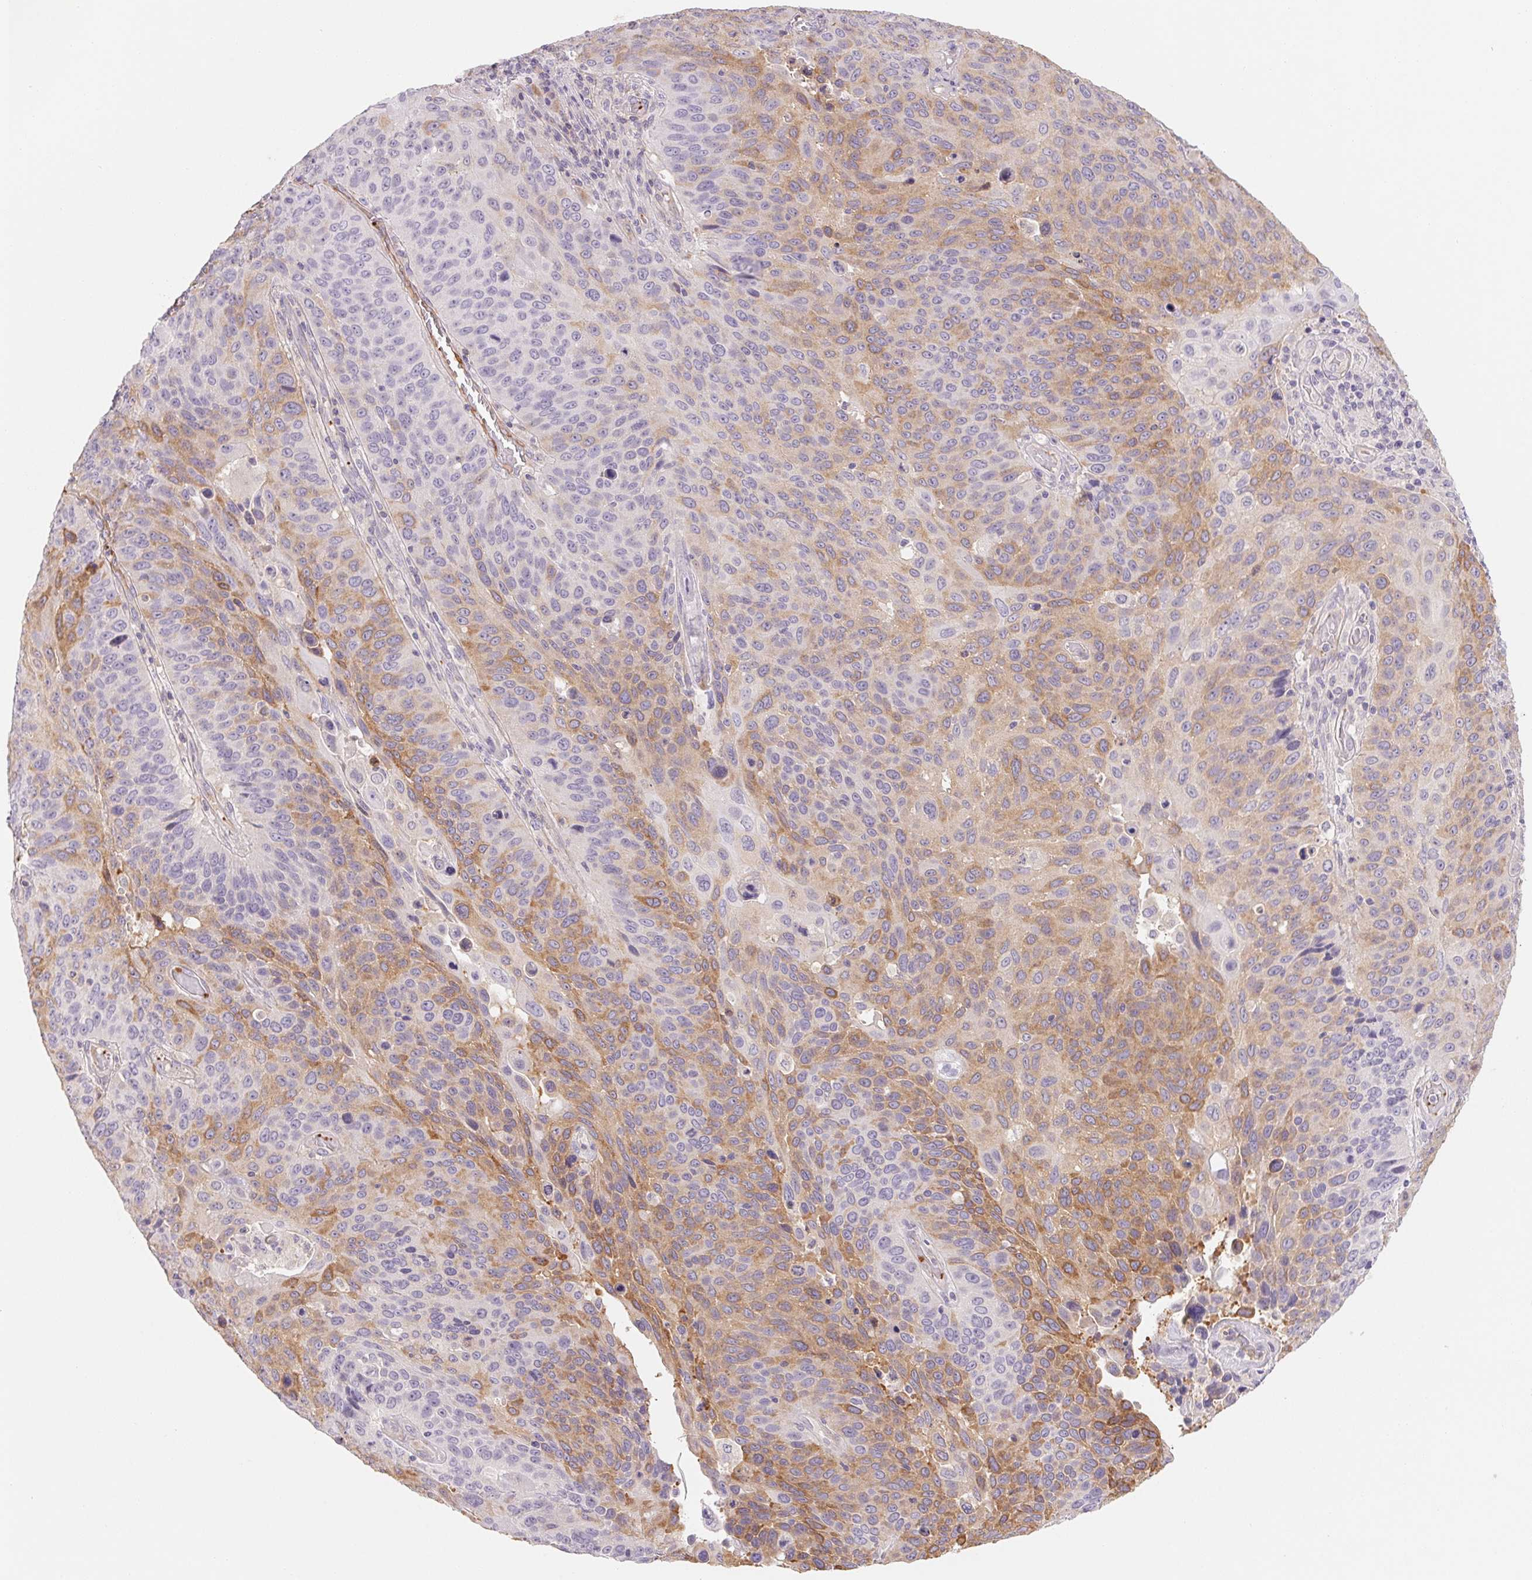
{"staining": {"intensity": "moderate", "quantity": "25%-75%", "location": "cytoplasmic/membranous"}, "tissue": "lung cancer", "cell_type": "Tumor cells", "image_type": "cancer", "snomed": [{"axis": "morphology", "description": "Squamous cell carcinoma, NOS"}, {"axis": "topography", "description": "Lung"}], "caption": "A brown stain labels moderate cytoplasmic/membranous expression of a protein in human lung cancer (squamous cell carcinoma) tumor cells. (brown staining indicates protein expression, while blue staining denotes nuclei).", "gene": "ANKRD13B", "patient": {"sex": "male", "age": 68}}